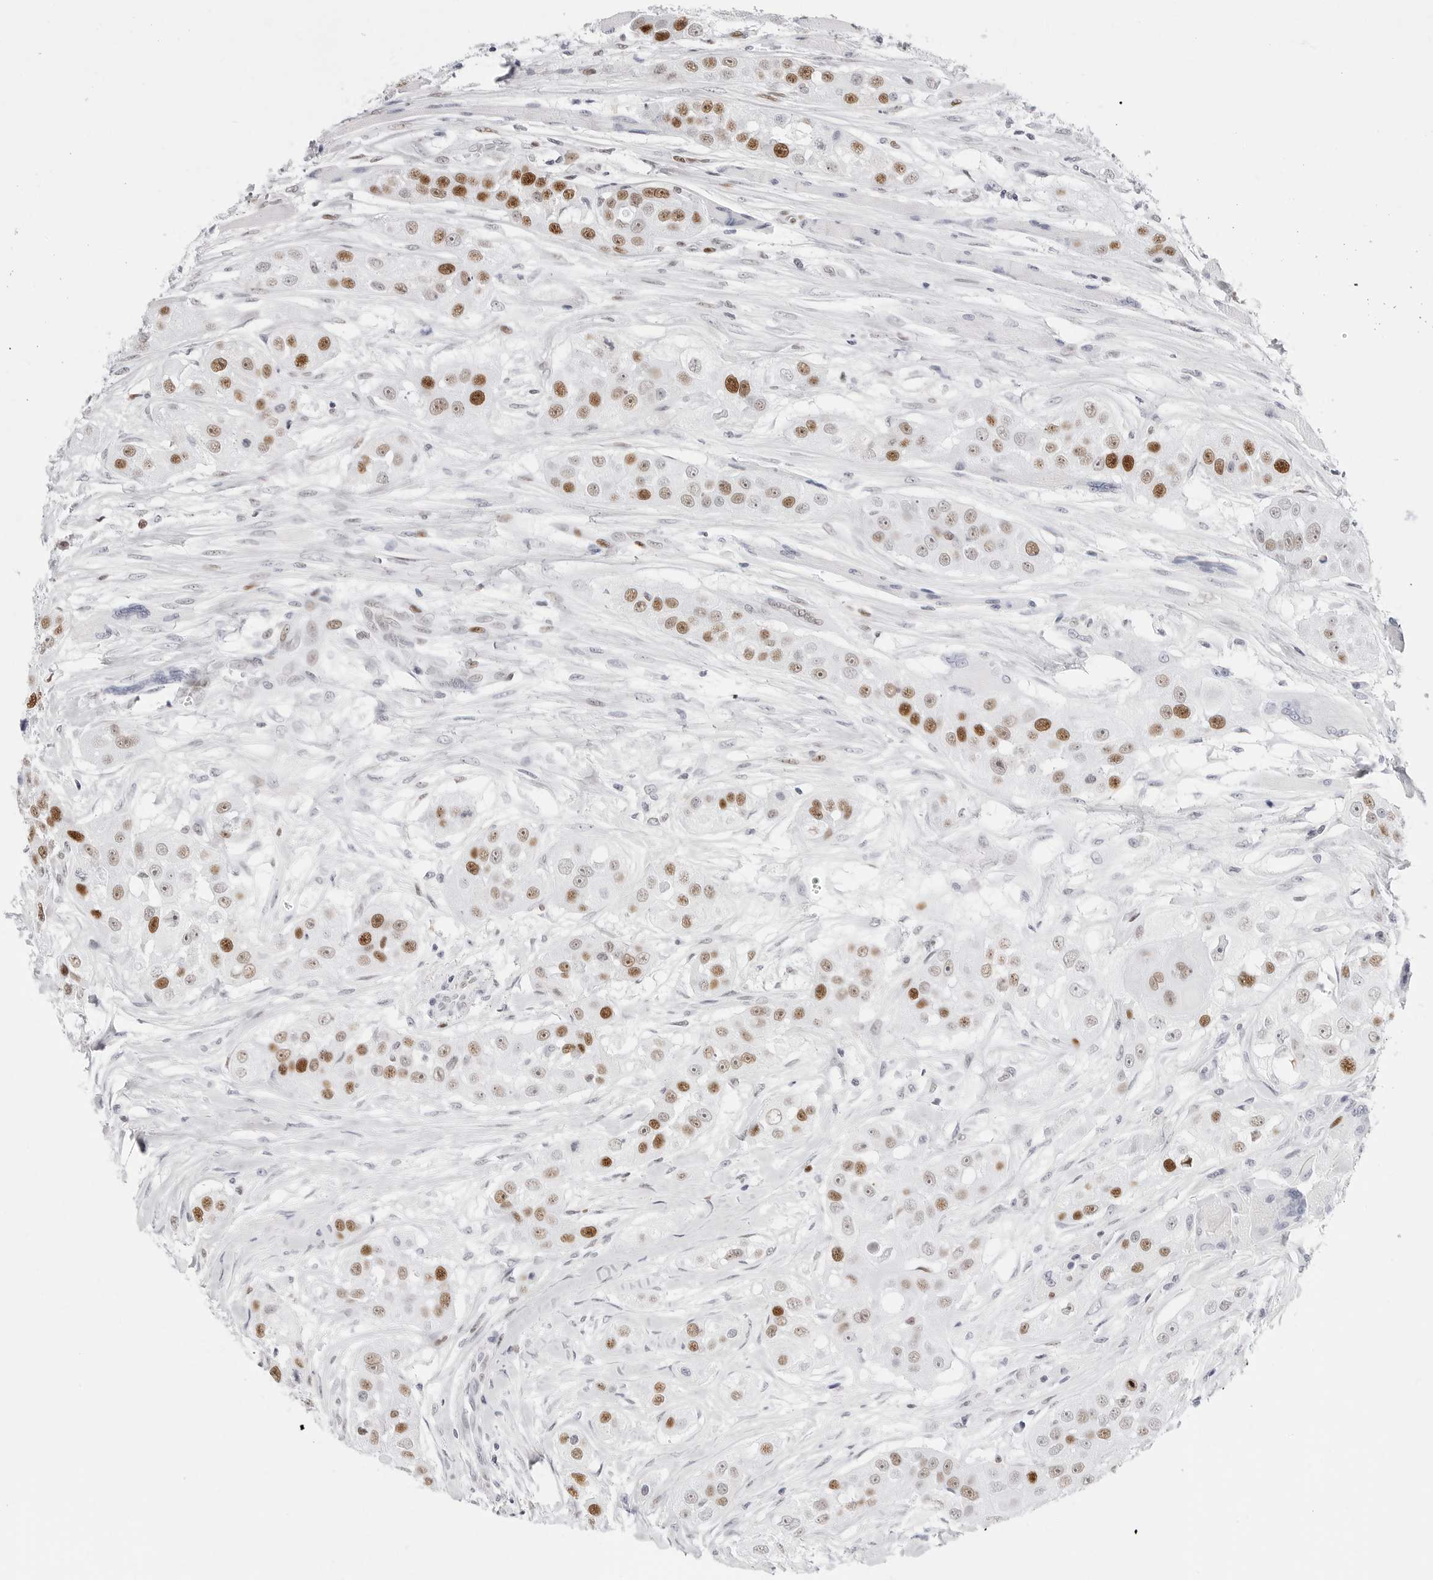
{"staining": {"intensity": "strong", "quantity": ">75%", "location": "nuclear"}, "tissue": "head and neck cancer", "cell_type": "Tumor cells", "image_type": "cancer", "snomed": [{"axis": "morphology", "description": "Normal tissue, NOS"}, {"axis": "morphology", "description": "Squamous cell carcinoma, NOS"}, {"axis": "topography", "description": "Skeletal muscle"}, {"axis": "topography", "description": "Head-Neck"}], "caption": "Immunohistochemistry image of human squamous cell carcinoma (head and neck) stained for a protein (brown), which displays high levels of strong nuclear positivity in approximately >75% of tumor cells.", "gene": "NASP", "patient": {"sex": "male", "age": 51}}